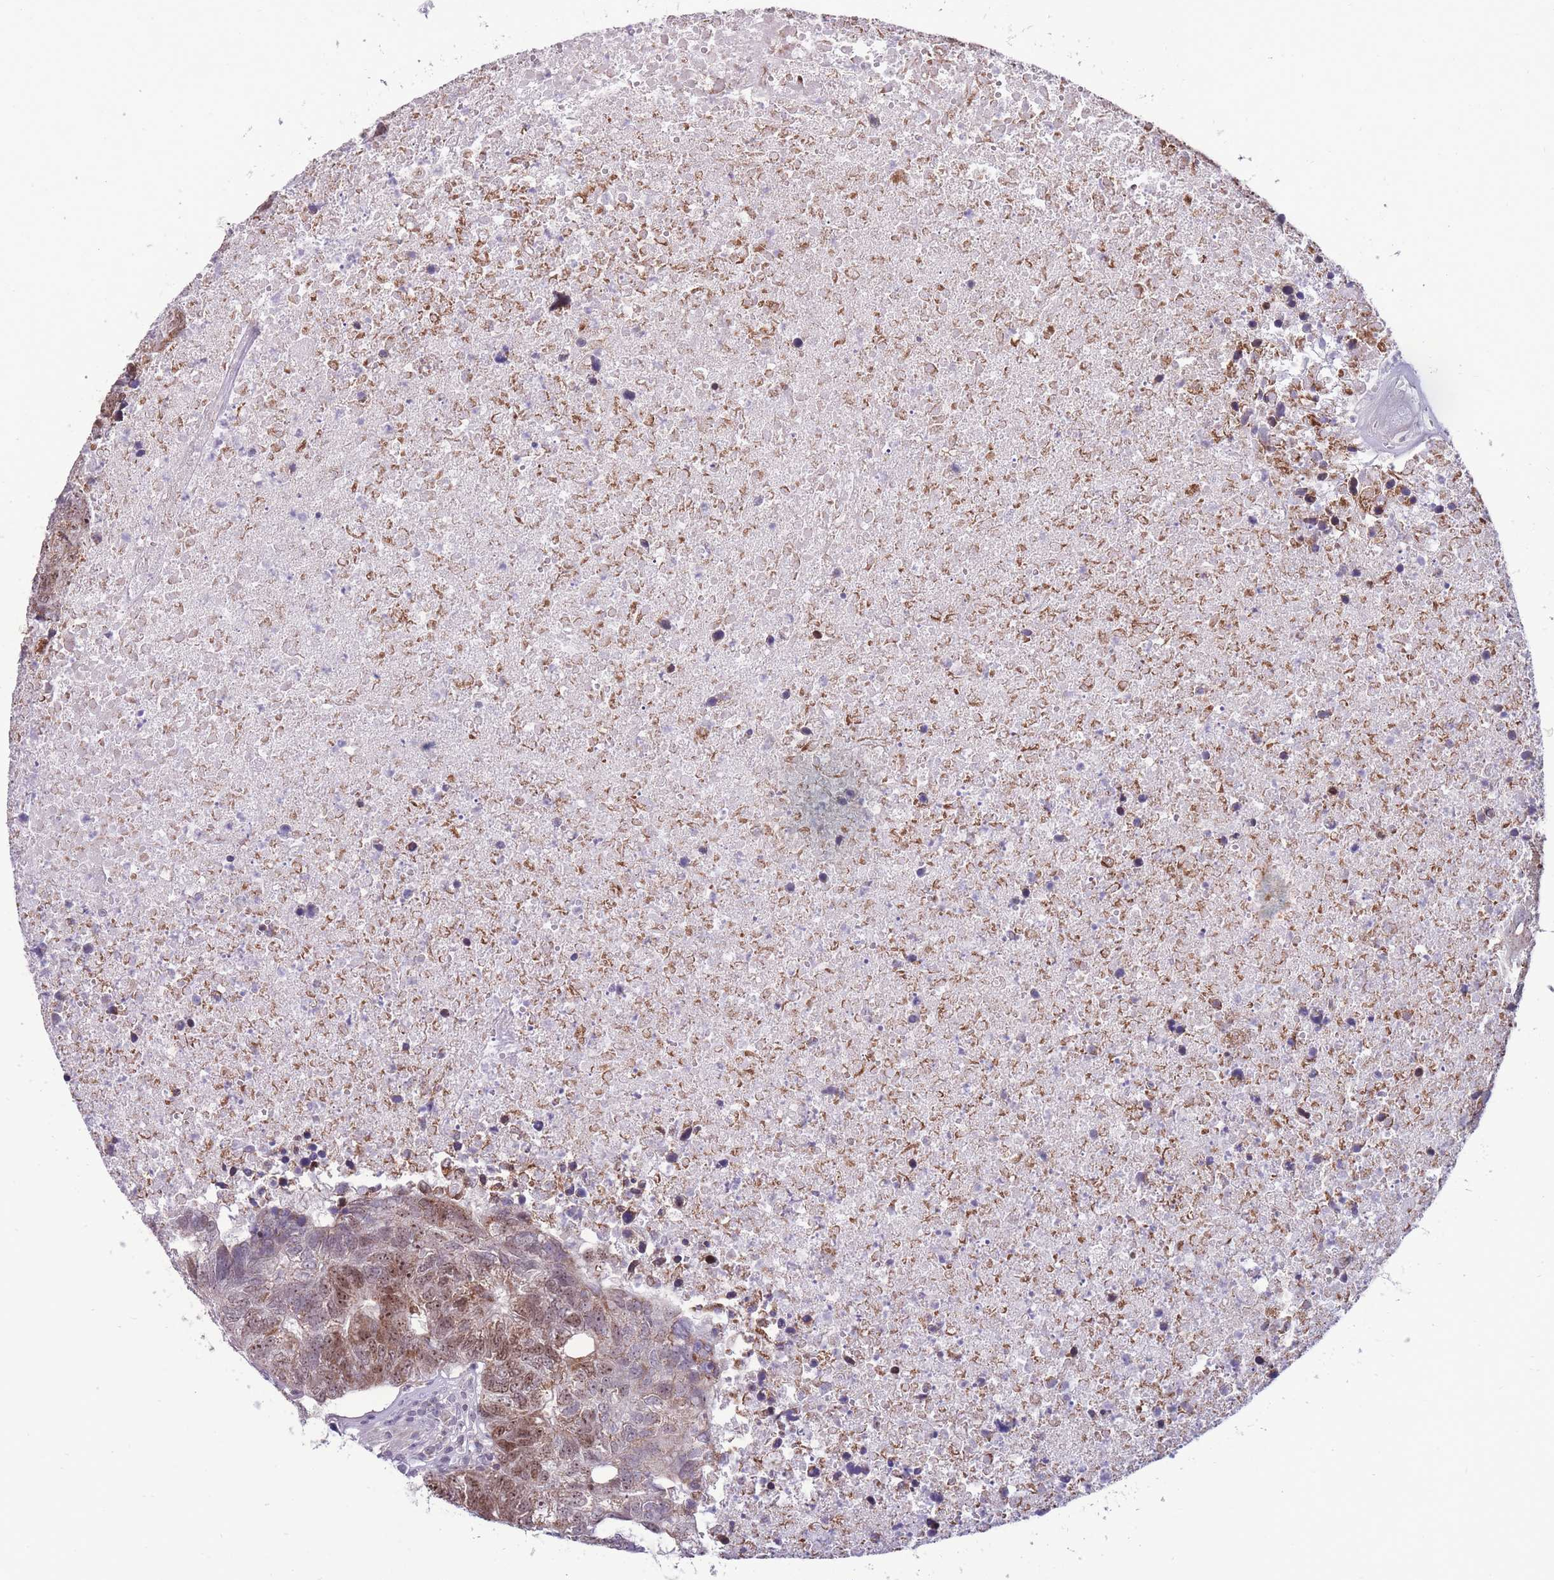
{"staining": {"intensity": "moderate", "quantity": ">75%", "location": "nuclear"}, "tissue": "colorectal cancer", "cell_type": "Tumor cells", "image_type": "cancer", "snomed": [{"axis": "morphology", "description": "Adenocarcinoma, NOS"}, {"axis": "topography", "description": "Colon"}], "caption": "Adenocarcinoma (colorectal) was stained to show a protein in brown. There is medium levels of moderate nuclear positivity in approximately >75% of tumor cells. The staining was performed using DAB (3,3'-diaminobenzidine), with brown indicating positive protein expression. Nuclei are stained blue with hematoxylin.", "gene": "MCIDAS", "patient": {"sex": "female", "age": 48}}